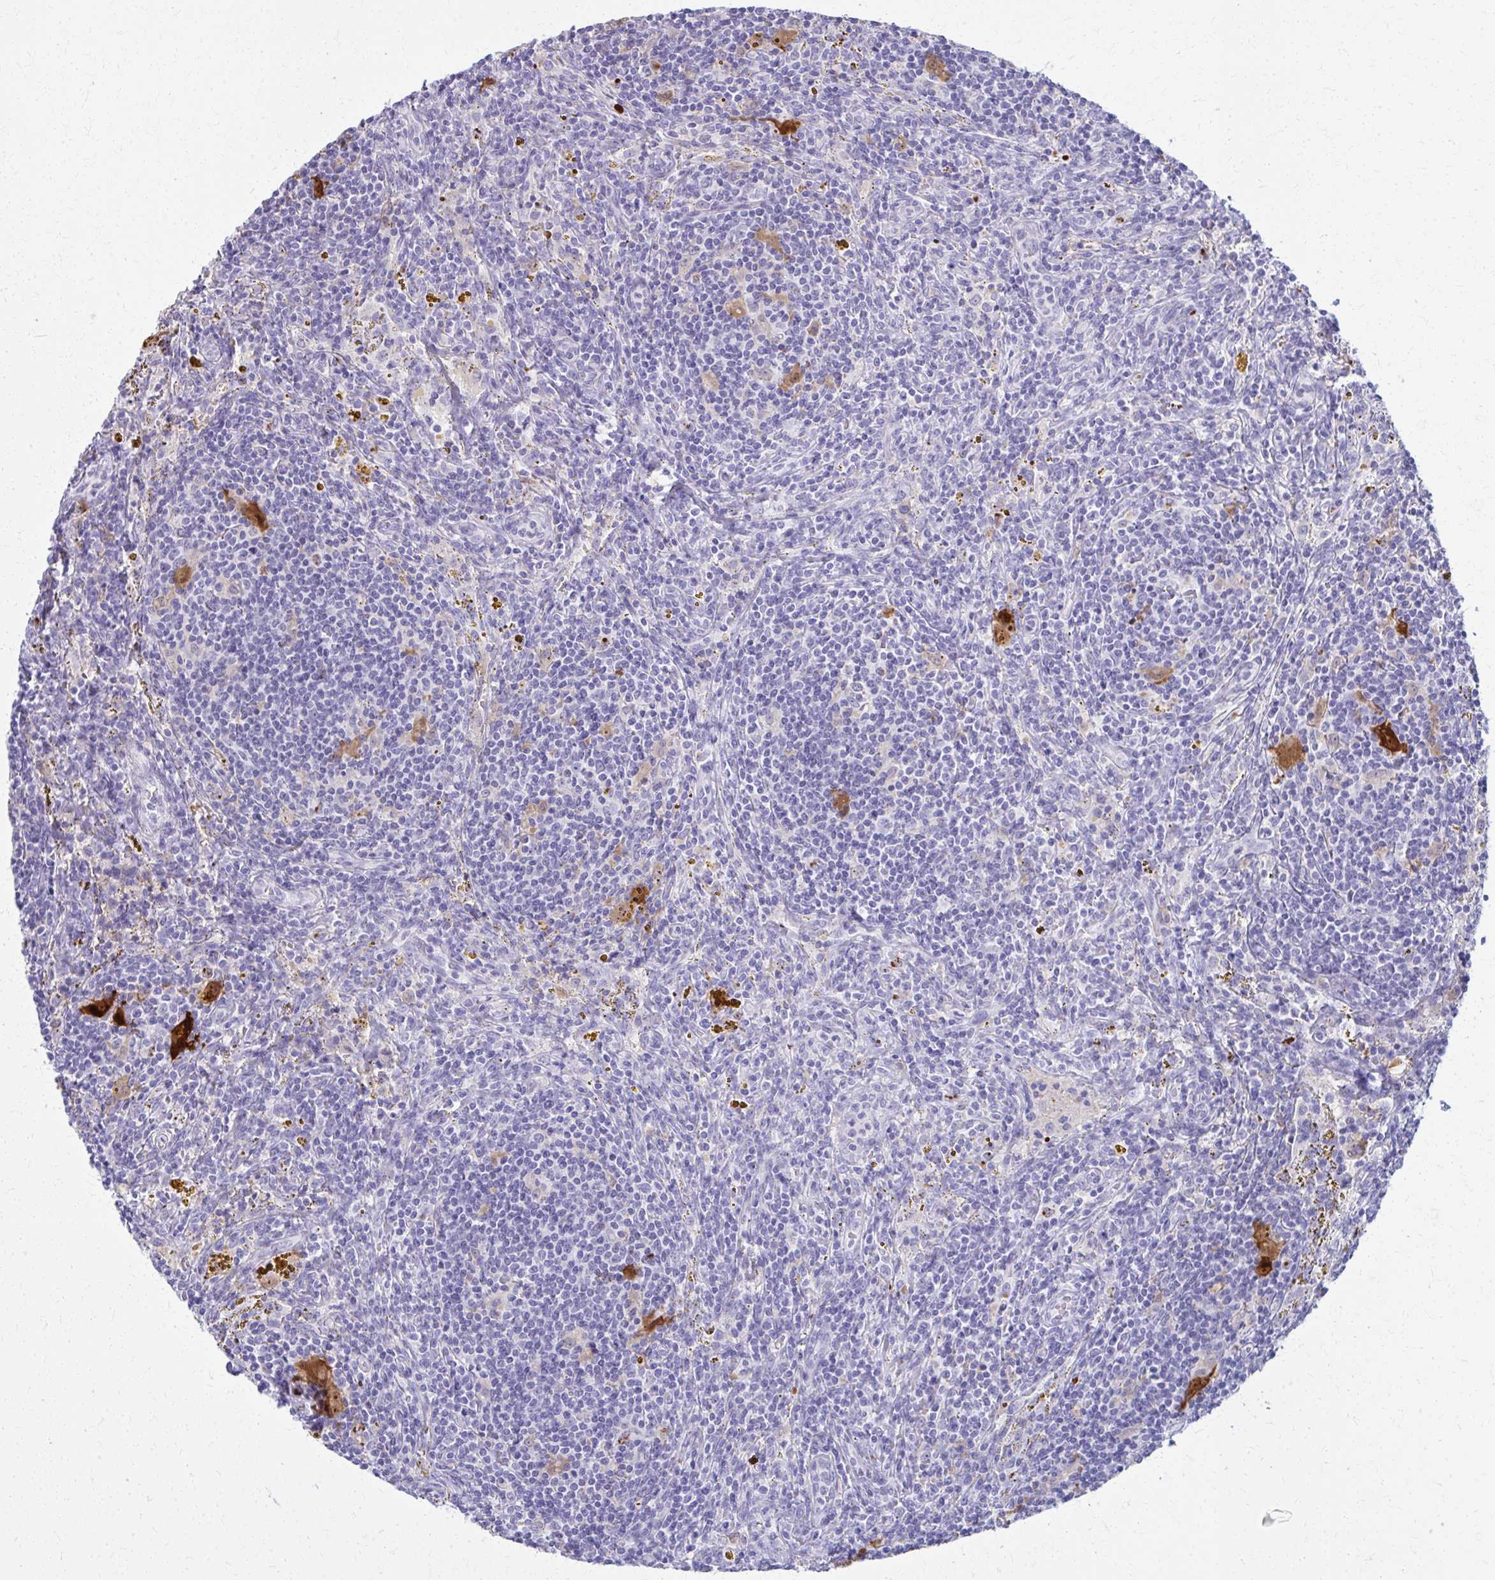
{"staining": {"intensity": "negative", "quantity": "none", "location": "none"}, "tissue": "lymphoma", "cell_type": "Tumor cells", "image_type": "cancer", "snomed": [{"axis": "morphology", "description": "Malignant lymphoma, non-Hodgkin's type, Low grade"}, {"axis": "topography", "description": "Spleen"}], "caption": "Photomicrograph shows no protein expression in tumor cells of lymphoma tissue. Nuclei are stained in blue.", "gene": "OR4M1", "patient": {"sex": "female", "age": 70}}